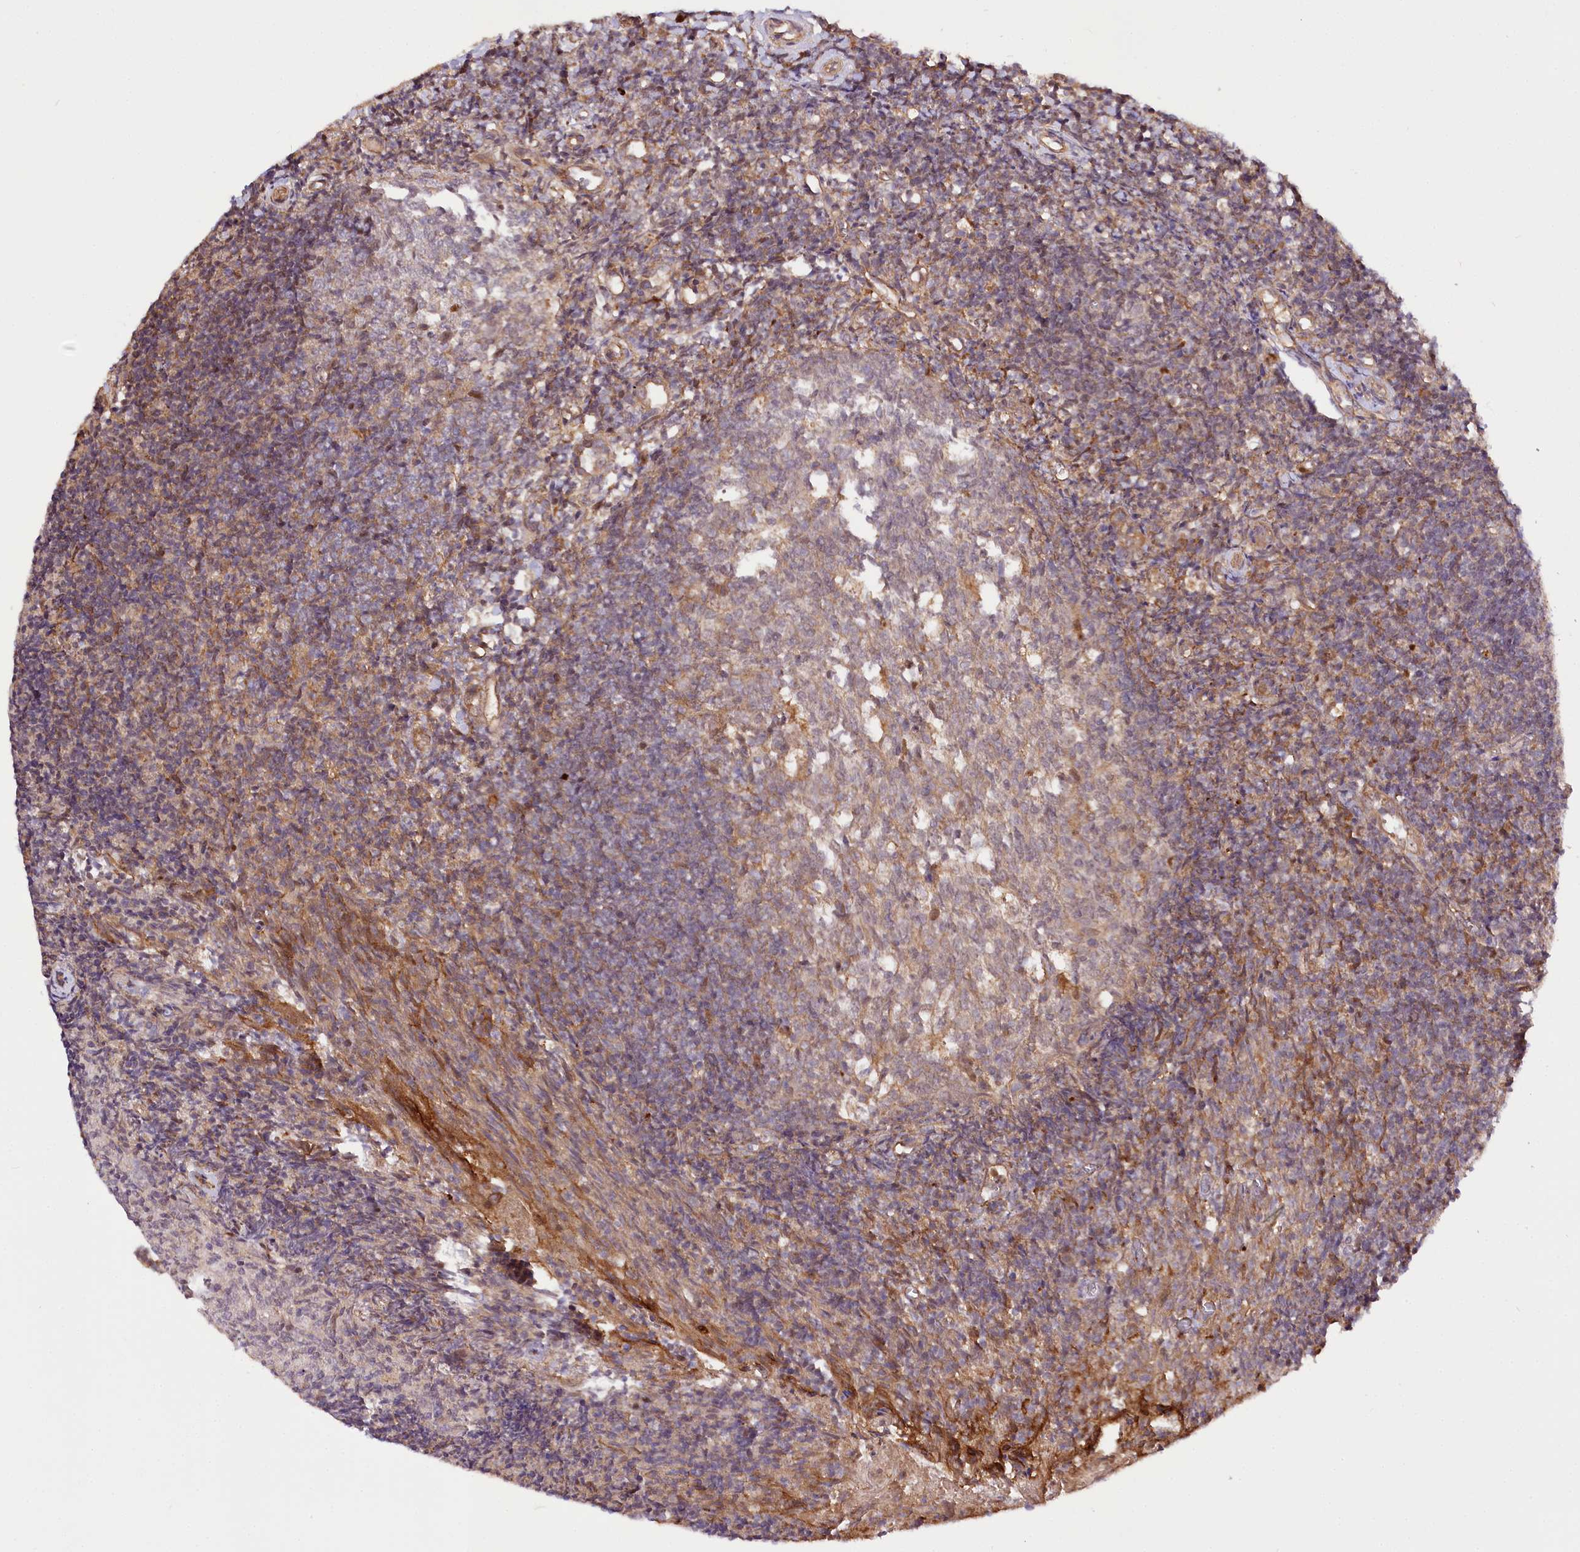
{"staining": {"intensity": "moderate", "quantity": "<25%", "location": "cytoplasmic/membranous"}, "tissue": "tonsil", "cell_type": "Germinal center cells", "image_type": "normal", "snomed": [{"axis": "morphology", "description": "Normal tissue, NOS"}, {"axis": "topography", "description": "Tonsil"}], "caption": "An image showing moderate cytoplasmic/membranous positivity in approximately <25% of germinal center cells in benign tonsil, as visualized by brown immunohistochemical staining.", "gene": "GNL3L", "patient": {"sex": "female", "age": 10}}